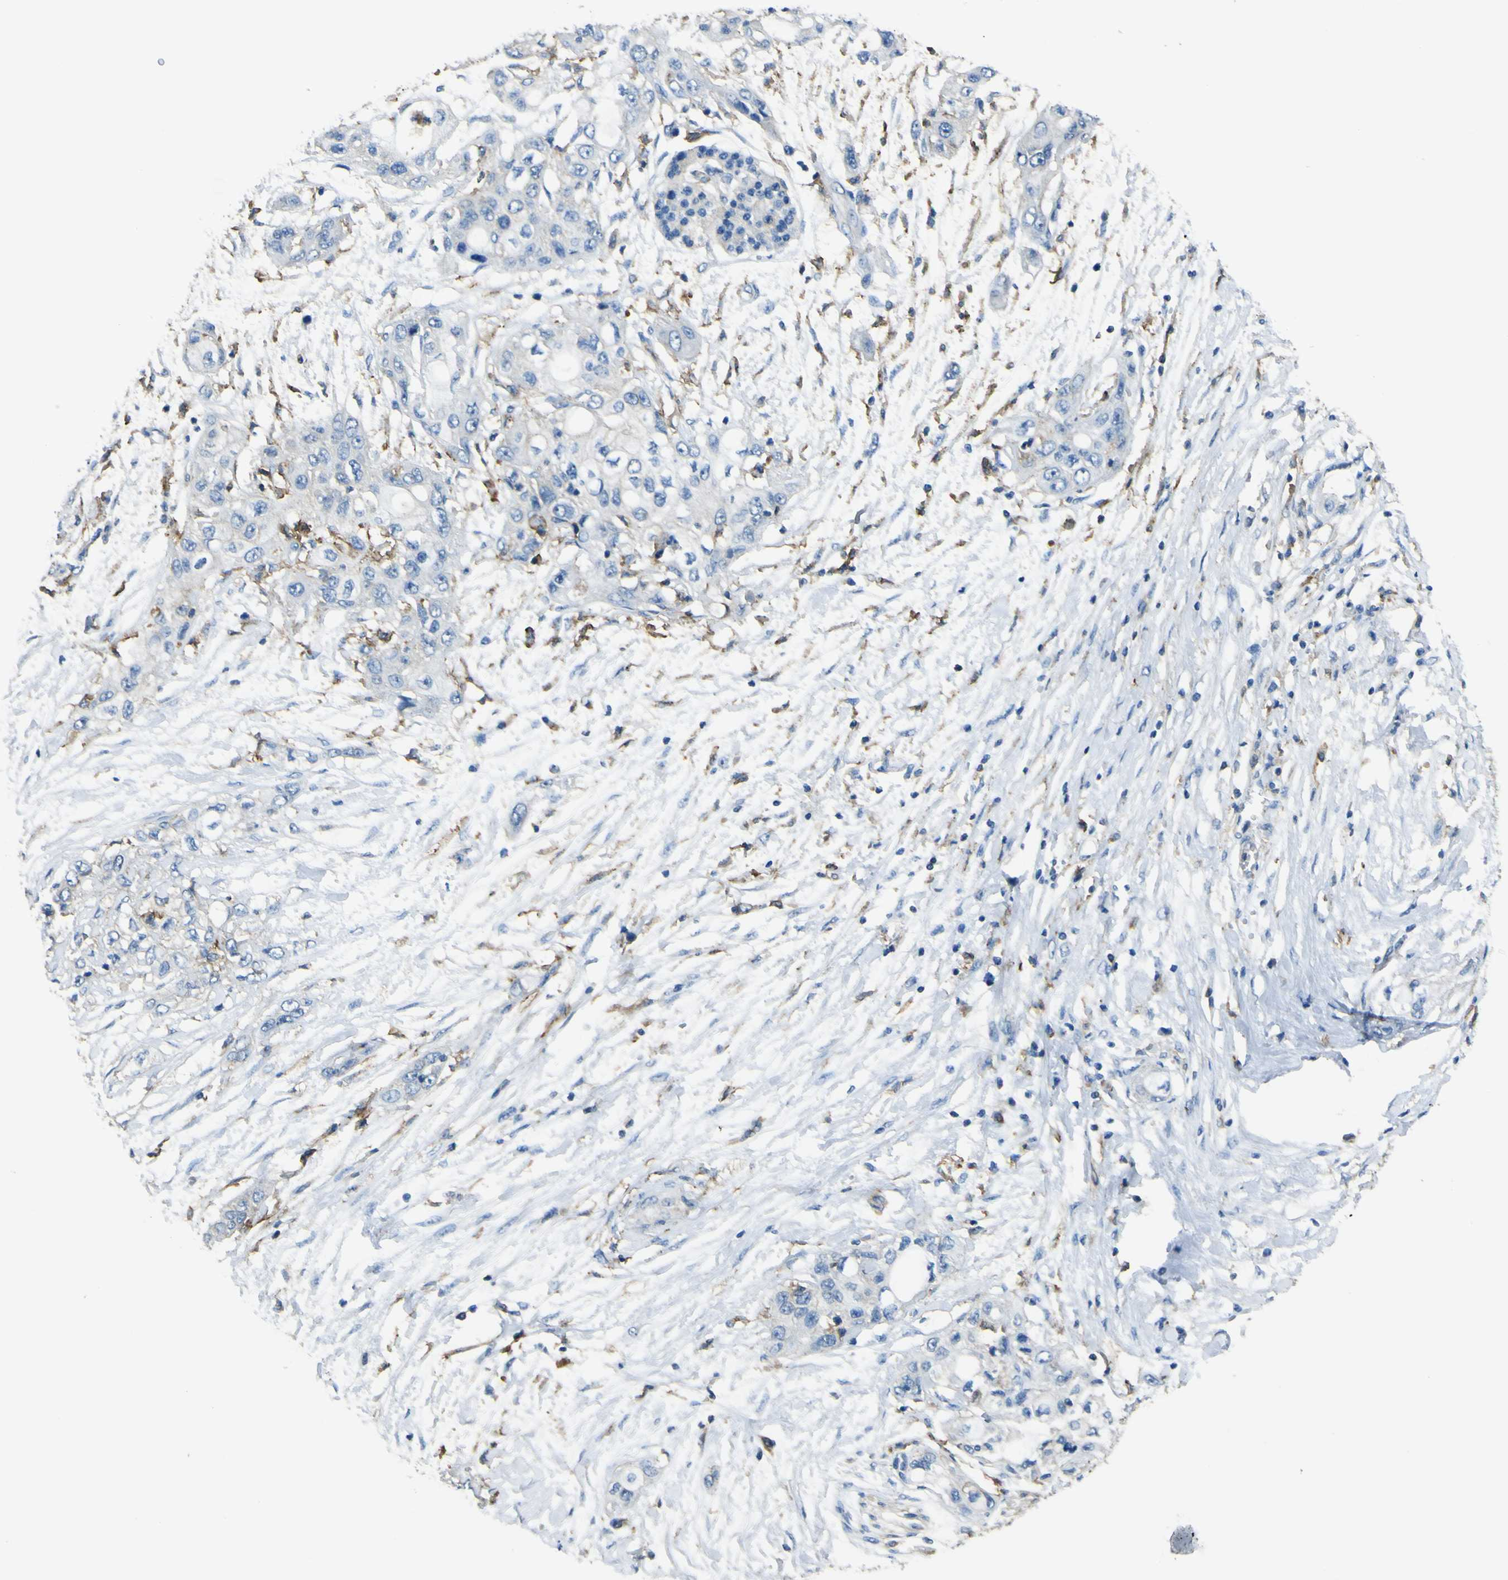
{"staining": {"intensity": "negative", "quantity": "none", "location": "none"}, "tissue": "pancreatic cancer", "cell_type": "Tumor cells", "image_type": "cancer", "snomed": [{"axis": "morphology", "description": "Adenocarcinoma, NOS"}, {"axis": "topography", "description": "Pancreas"}], "caption": "DAB (3,3'-diaminobenzidine) immunohistochemical staining of human adenocarcinoma (pancreatic) displays no significant expression in tumor cells. The staining is performed using DAB (3,3'-diaminobenzidine) brown chromogen with nuclei counter-stained in using hematoxylin.", "gene": "LAIR1", "patient": {"sex": "female", "age": 70}}